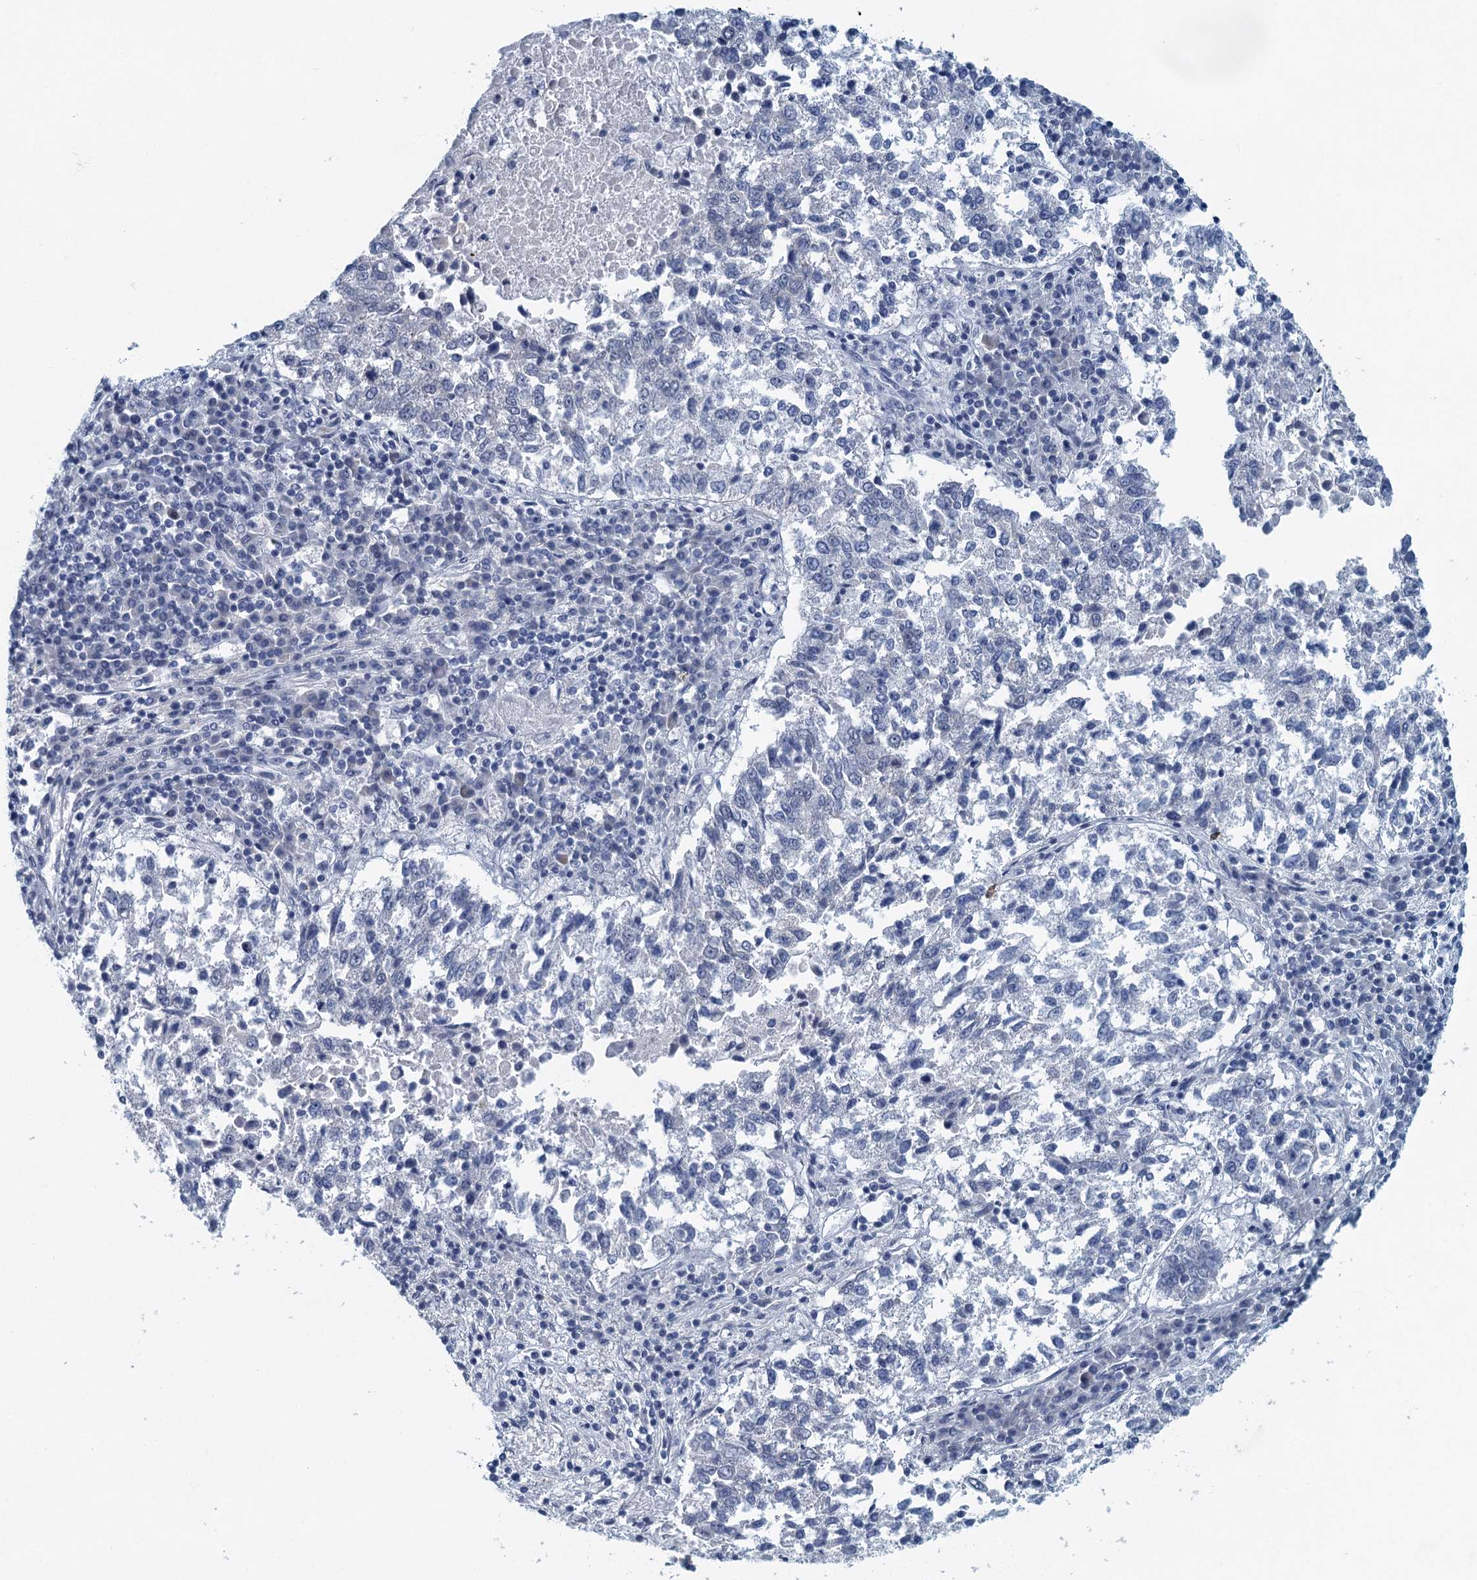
{"staining": {"intensity": "negative", "quantity": "none", "location": "none"}, "tissue": "lung cancer", "cell_type": "Tumor cells", "image_type": "cancer", "snomed": [{"axis": "morphology", "description": "Squamous cell carcinoma, NOS"}, {"axis": "topography", "description": "Lung"}], "caption": "Tumor cells are negative for protein expression in human lung squamous cell carcinoma. (Immunohistochemistry (ihc), brightfield microscopy, high magnification).", "gene": "ENSG00000131152", "patient": {"sex": "male", "age": 73}}